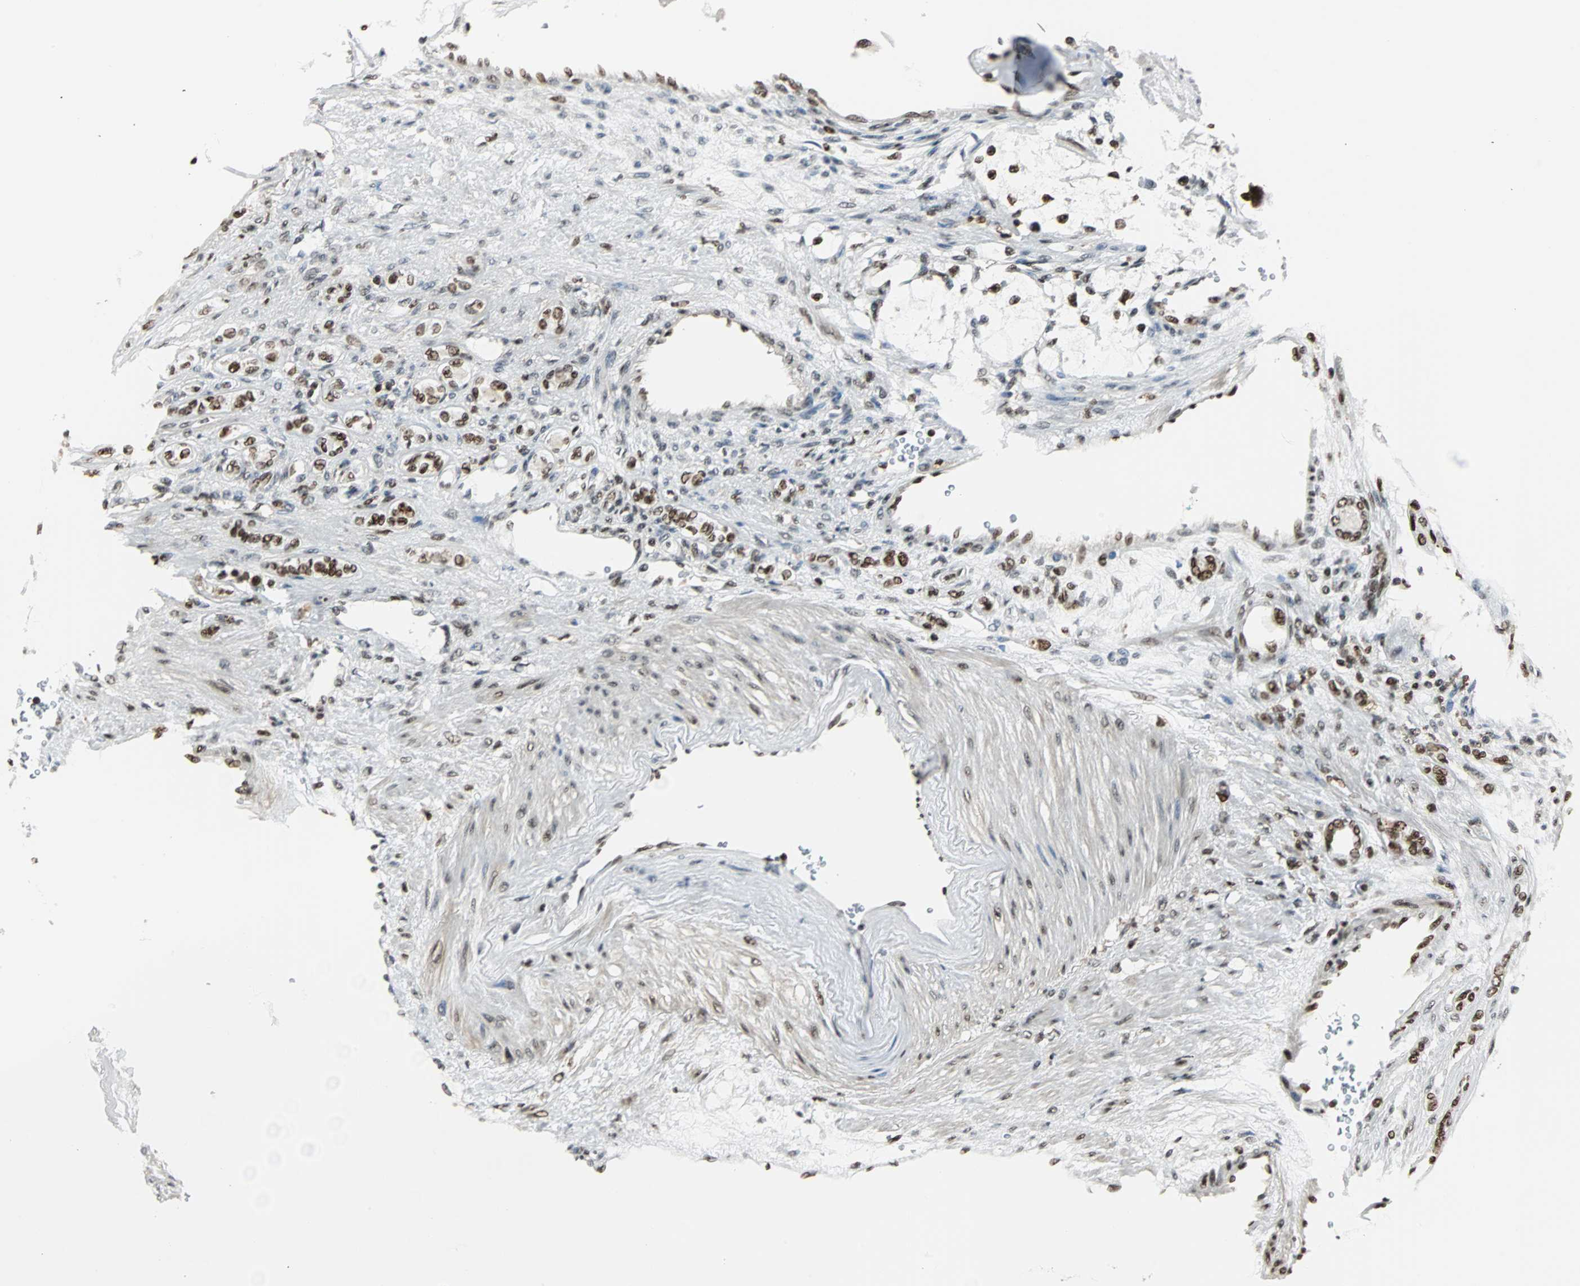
{"staining": {"intensity": "strong", "quantity": ">75%", "location": "nuclear"}, "tissue": "renal cancer", "cell_type": "Tumor cells", "image_type": "cancer", "snomed": [{"axis": "morphology", "description": "Adenocarcinoma, NOS"}, {"axis": "topography", "description": "Kidney"}], "caption": "Renal adenocarcinoma stained with immunohistochemistry (IHC) displays strong nuclear expression in approximately >75% of tumor cells.", "gene": "XRCC4", "patient": {"sex": "female", "age": 83}}